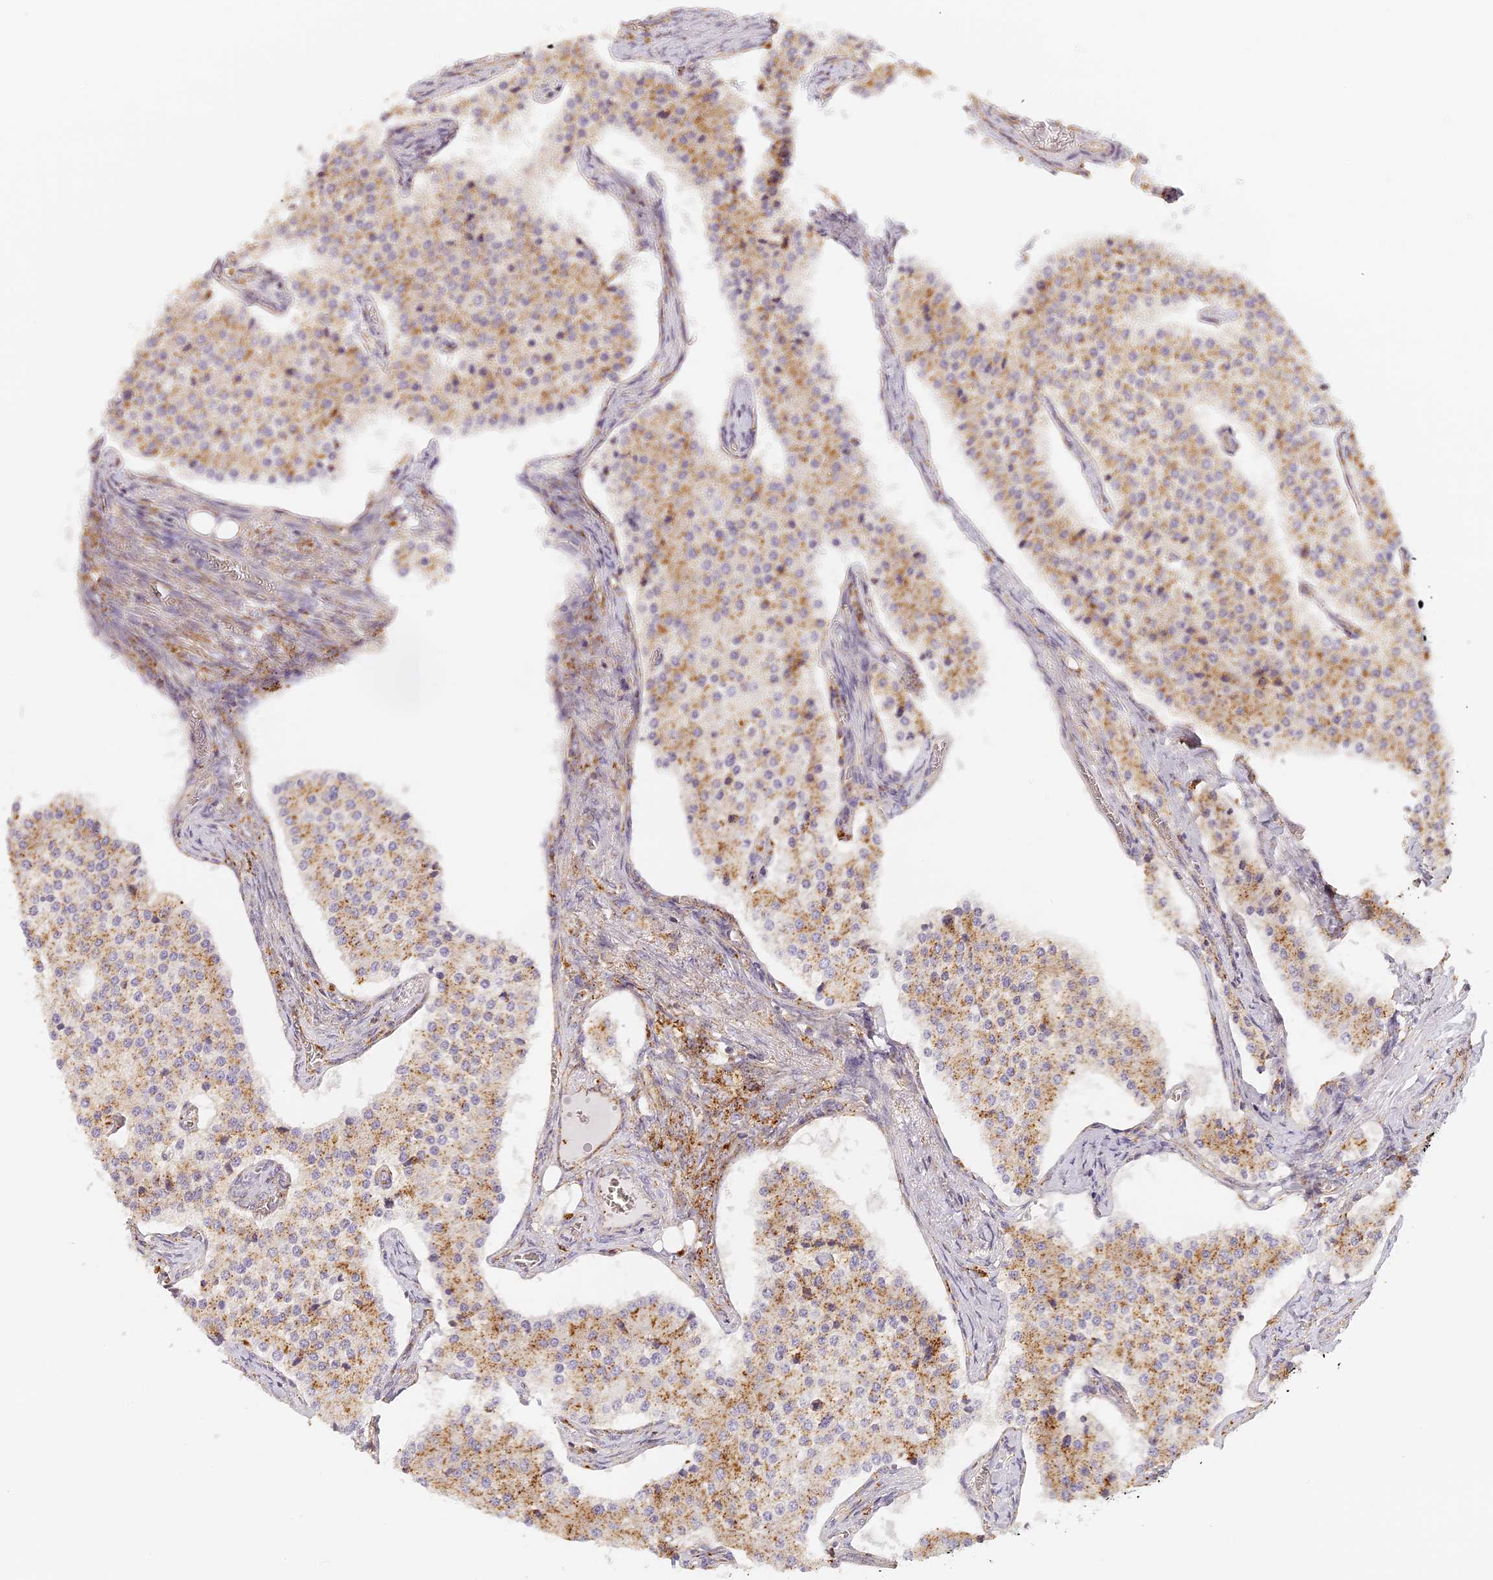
{"staining": {"intensity": "moderate", "quantity": ">75%", "location": "cytoplasmic/membranous"}, "tissue": "carcinoid", "cell_type": "Tumor cells", "image_type": "cancer", "snomed": [{"axis": "morphology", "description": "Carcinoid, malignant, NOS"}, {"axis": "topography", "description": "Colon"}], "caption": "Carcinoid (malignant) was stained to show a protein in brown. There is medium levels of moderate cytoplasmic/membranous staining in approximately >75% of tumor cells.", "gene": "LAMP2", "patient": {"sex": "female", "age": 52}}